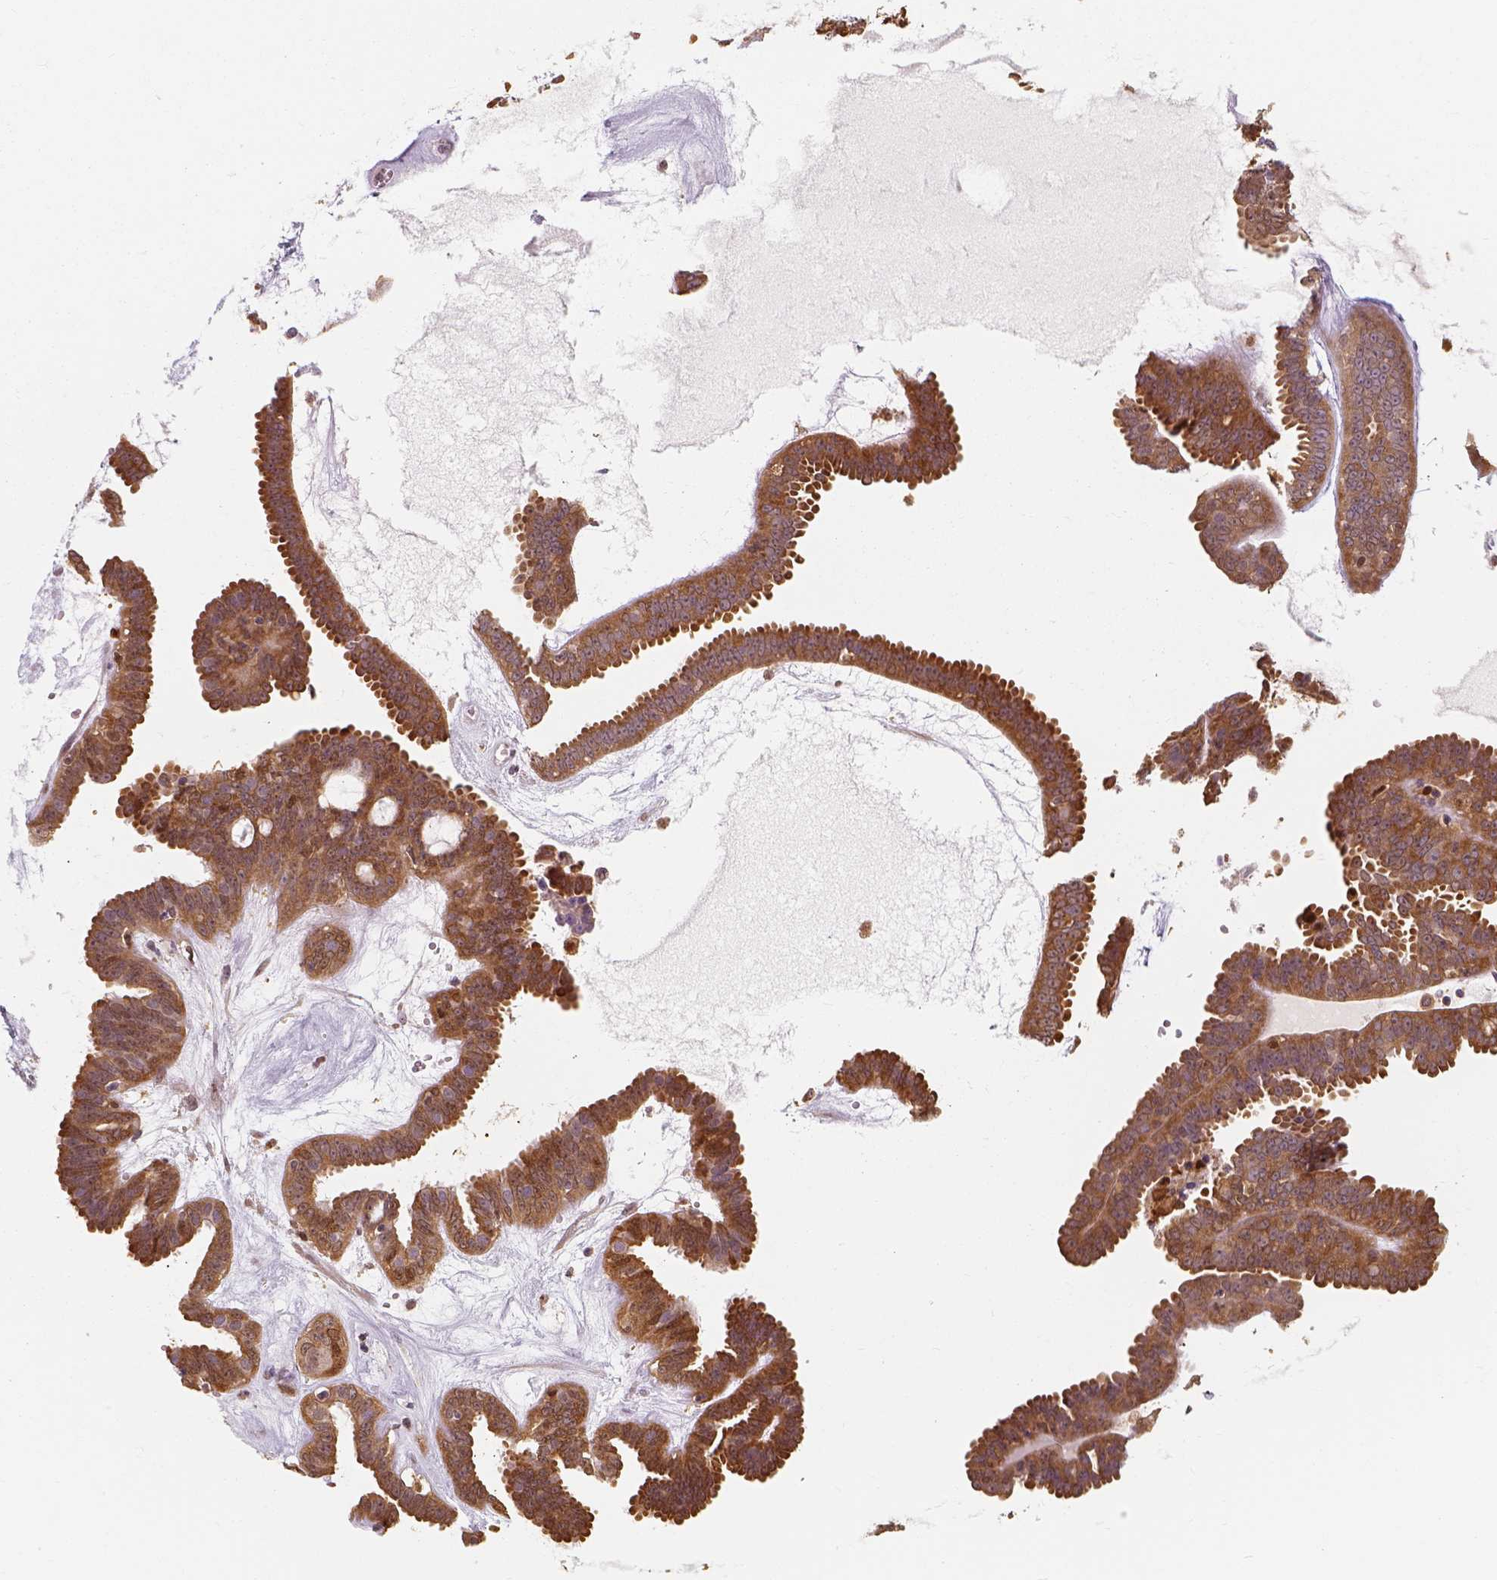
{"staining": {"intensity": "moderate", "quantity": ">75%", "location": "cytoplasmic/membranous"}, "tissue": "ovarian cancer", "cell_type": "Tumor cells", "image_type": "cancer", "snomed": [{"axis": "morphology", "description": "Cystadenocarcinoma, serous, NOS"}, {"axis": "topography", "description": "Ovary"}], "caption": "Immunohistochemical staining of human ovarian serous cystadenocarcinoma shows medium levels of moderate cytoplasmic/membranous protein positivity in about >75% of tumor cells.", "gene": "SQSTM1", "patient": {"sex": "female", "age": 71}}